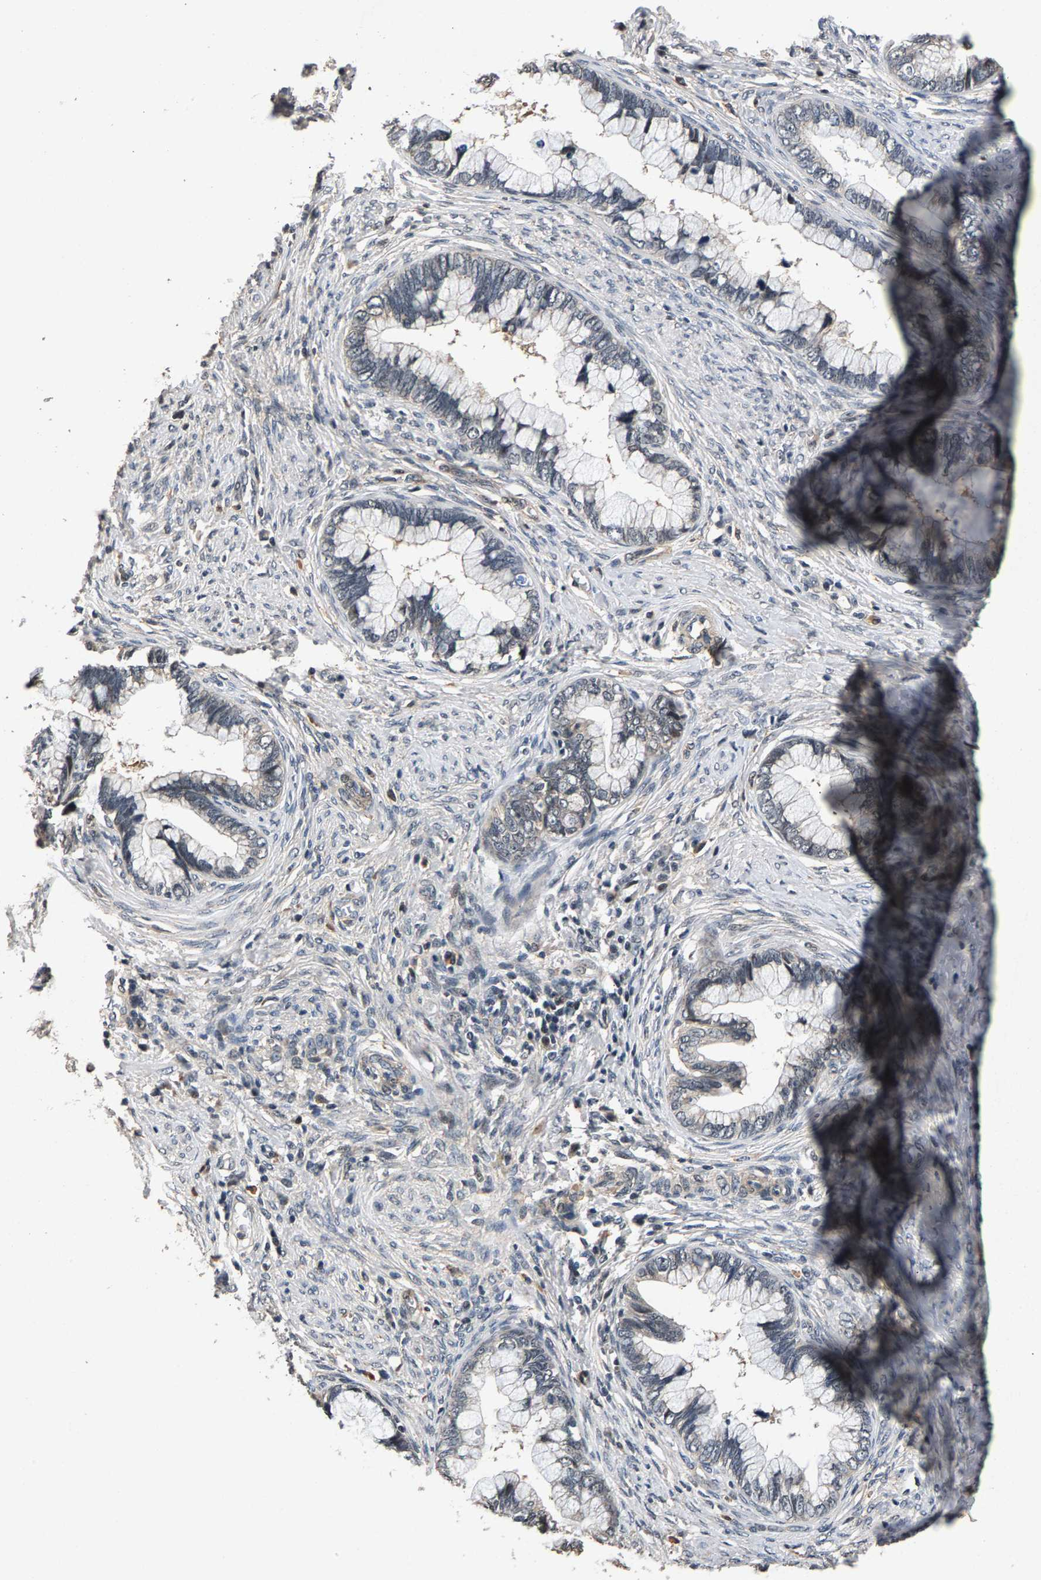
{"staining": {"intensity": "negative", "quantity": "none", "location": "none"}, "tissue": "cervical cancer", "cell_type": "Tumor cells", "image_type": "cancer", "snomed": [{"axis": "morphology", "description": "Adenocarcinoma, NOS"}, {"axis": "topography", "description": "Cervix"}], "caption": "Immunohistochemical staining of human adenocarcinoma (cervical) demonstrates no significant staining in tumor cells.", "gene": "RBM33", "patient": {"sex": "female", "age": 44}}